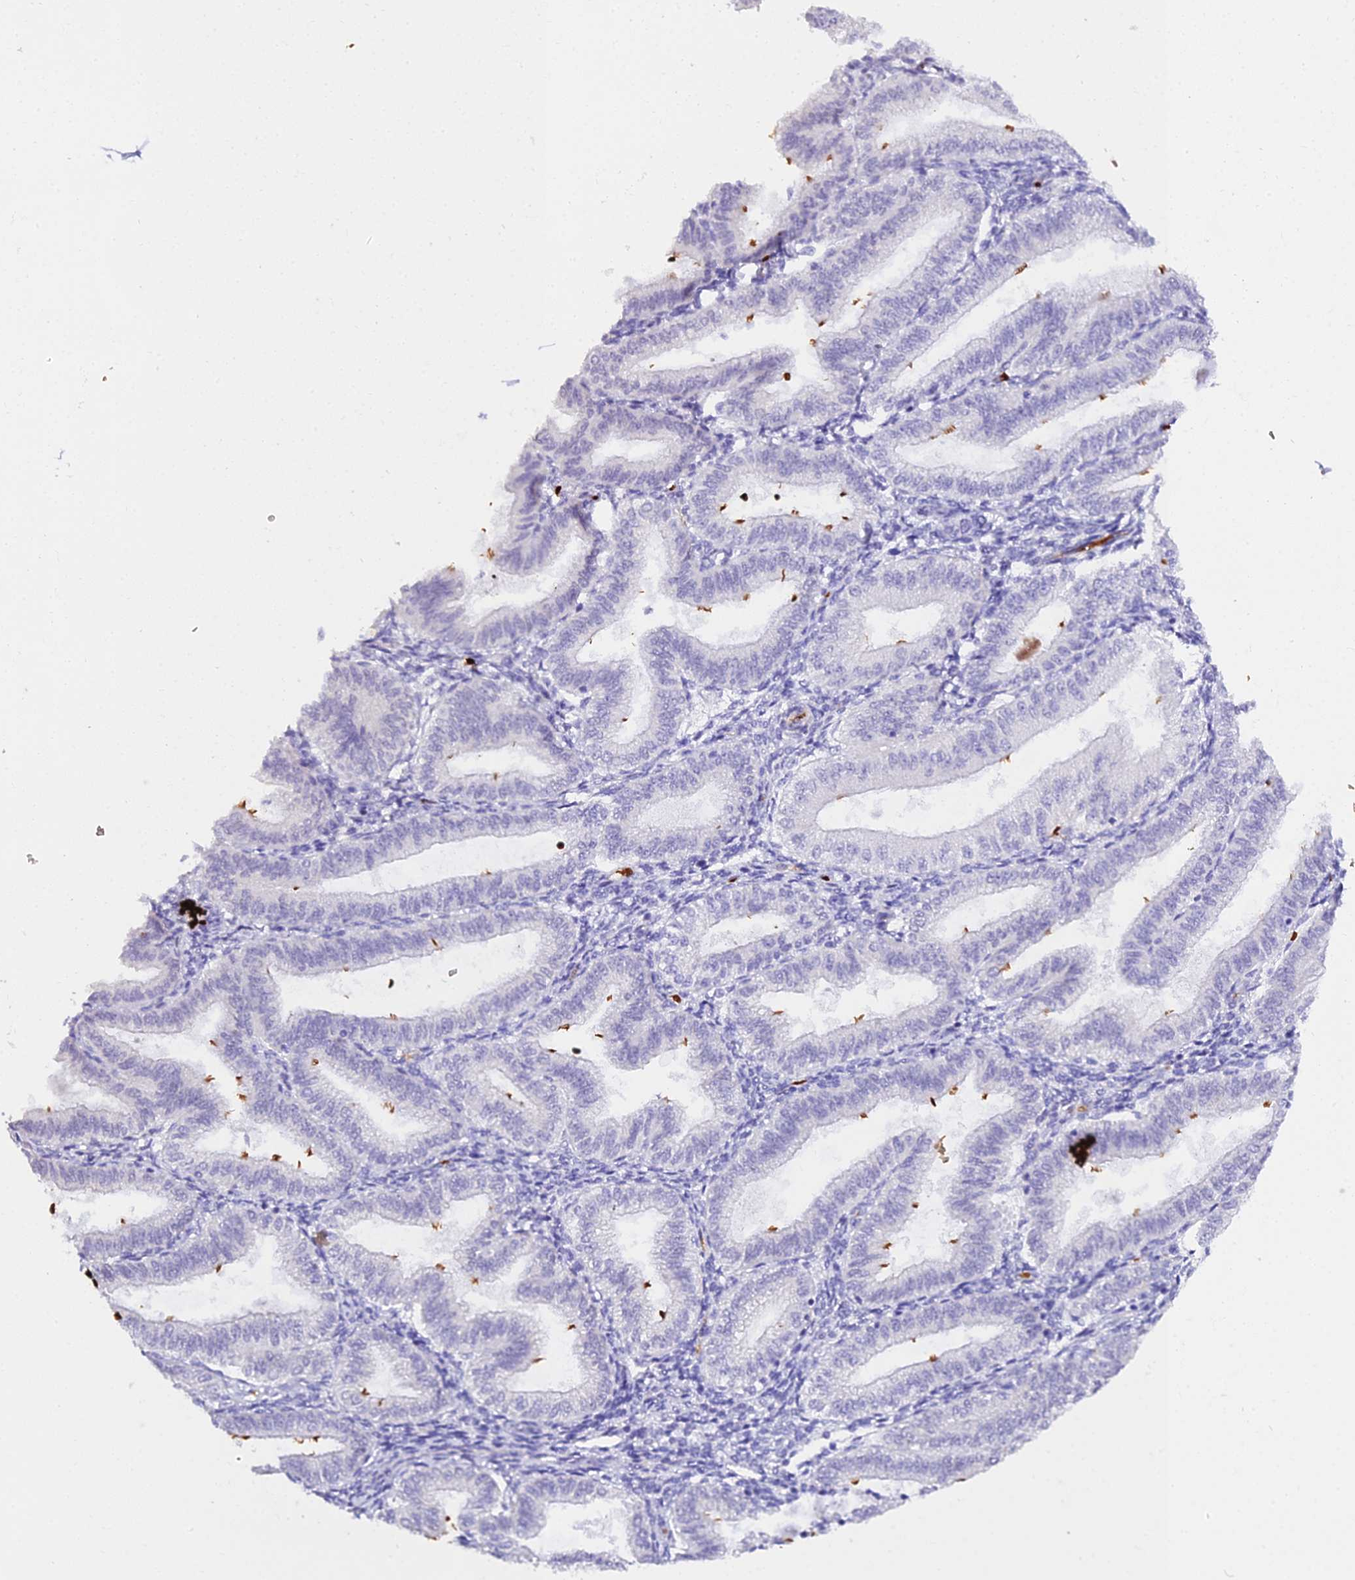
{"staining": {"intensity": "negative", "quantity": "none", "location": "none"}, "tissue": "endometrium", "cell_type": "Cells in endometrial stroma", "image_type": "normal", "snomed": [{"axis": "morphology", "description": "Normal tissue, NOS"}, {"axis": "topography", "description": "Endometrium"}], "caption": "Immunohistochemistry of normal endometrium shows no staining in cells in endometrial stroma. The staining was performed using DAB to visualize the protein expression in brown, while the nuclei were stained in blue with hematoxylin (Magnification: 20x).", "gene": "CFAP45", "patient": {"sex": "female", "age": 39}}